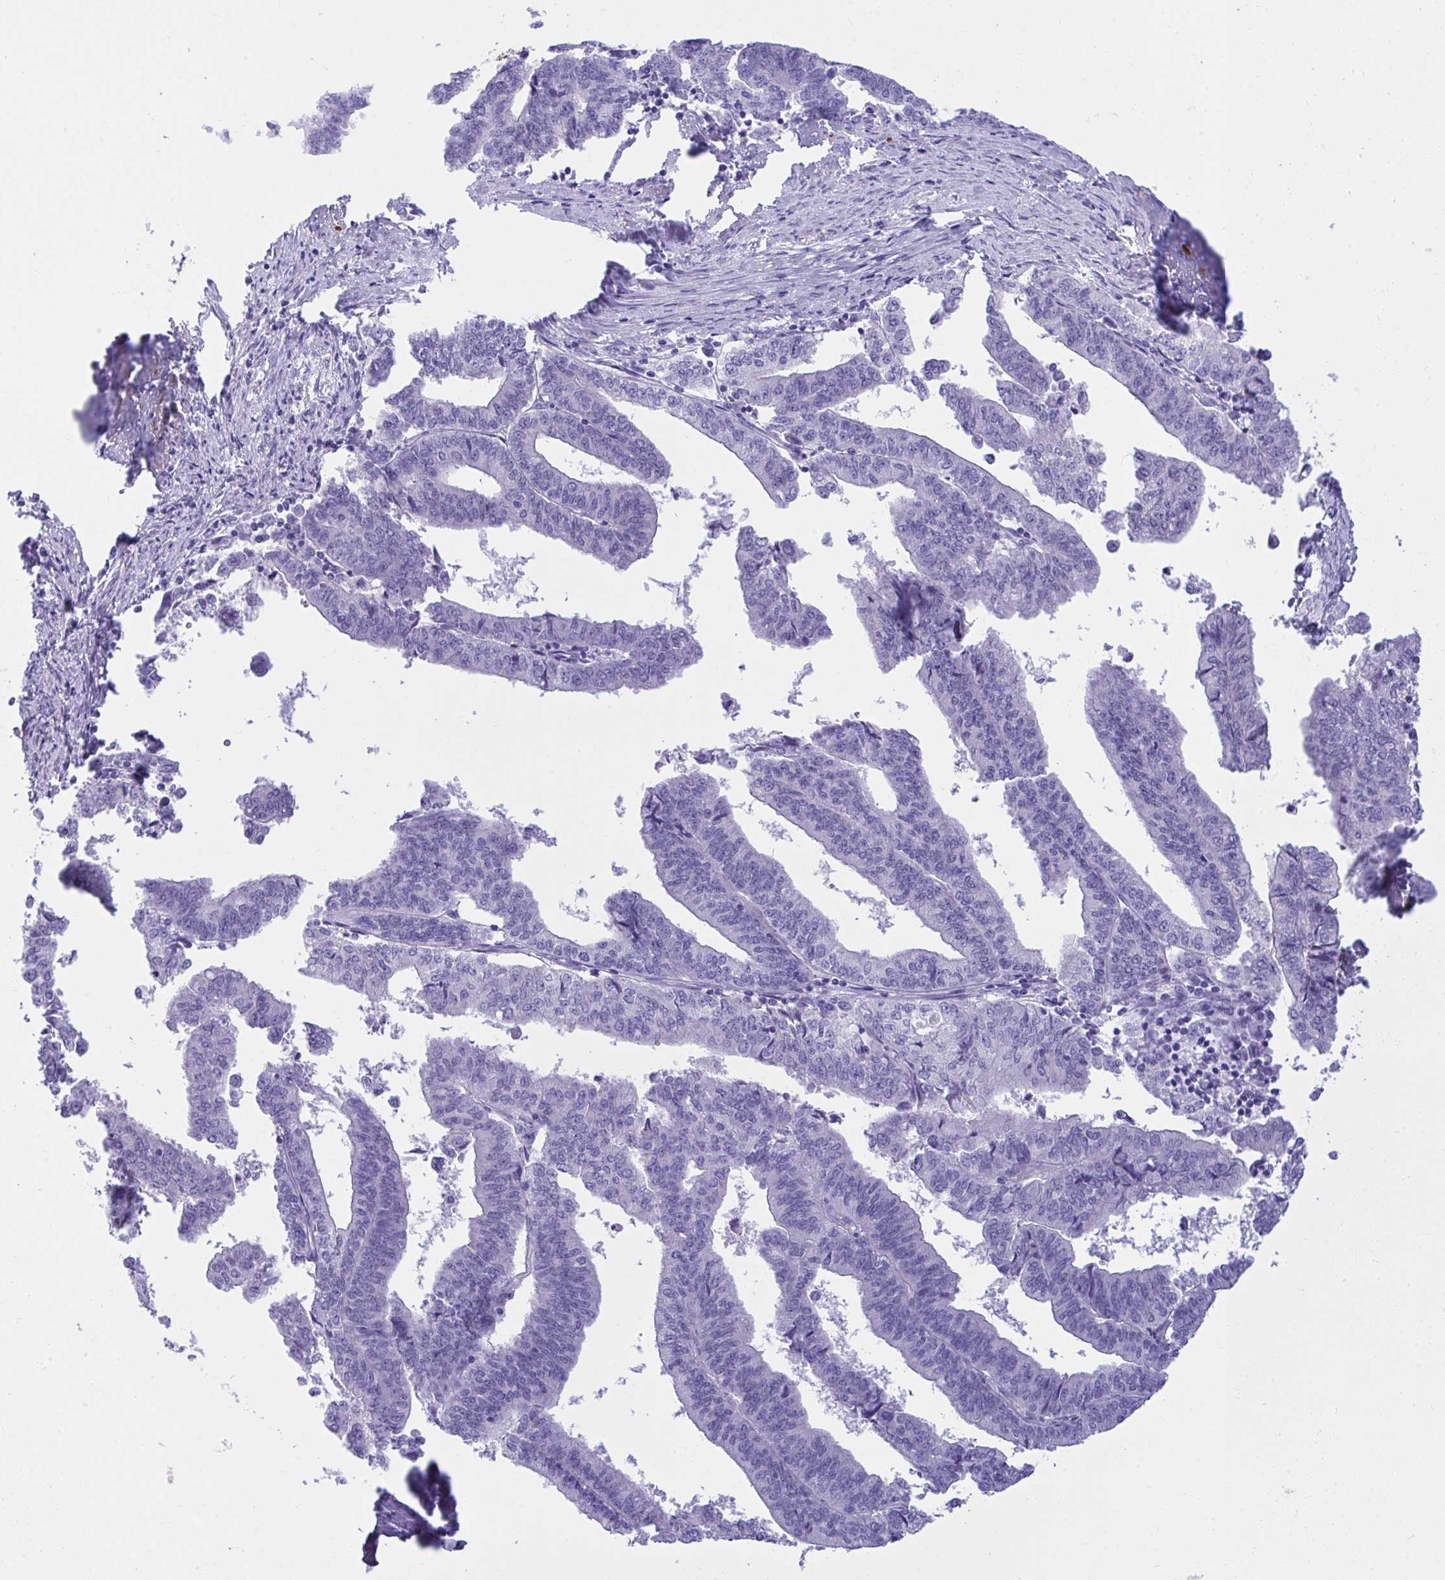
{"staining": {"intensity": "negative", "quantity": "none", "location": "none"}, "tissue": "endometrial cancer", "cell_type": "Tumor cells", "image_type": "cancer", "snomed": [{"axis": "morphology", "description": "Adenocarcinoma, NOS"}, {"axis": "topography", "description": "Endometrium"}], "caption": "Endometrial cancer was stained to show a protein in brown. There is no significant expression in tumor cells.", "gene": "KCNN4", "patient": {"sex": "female", "age": 65}}